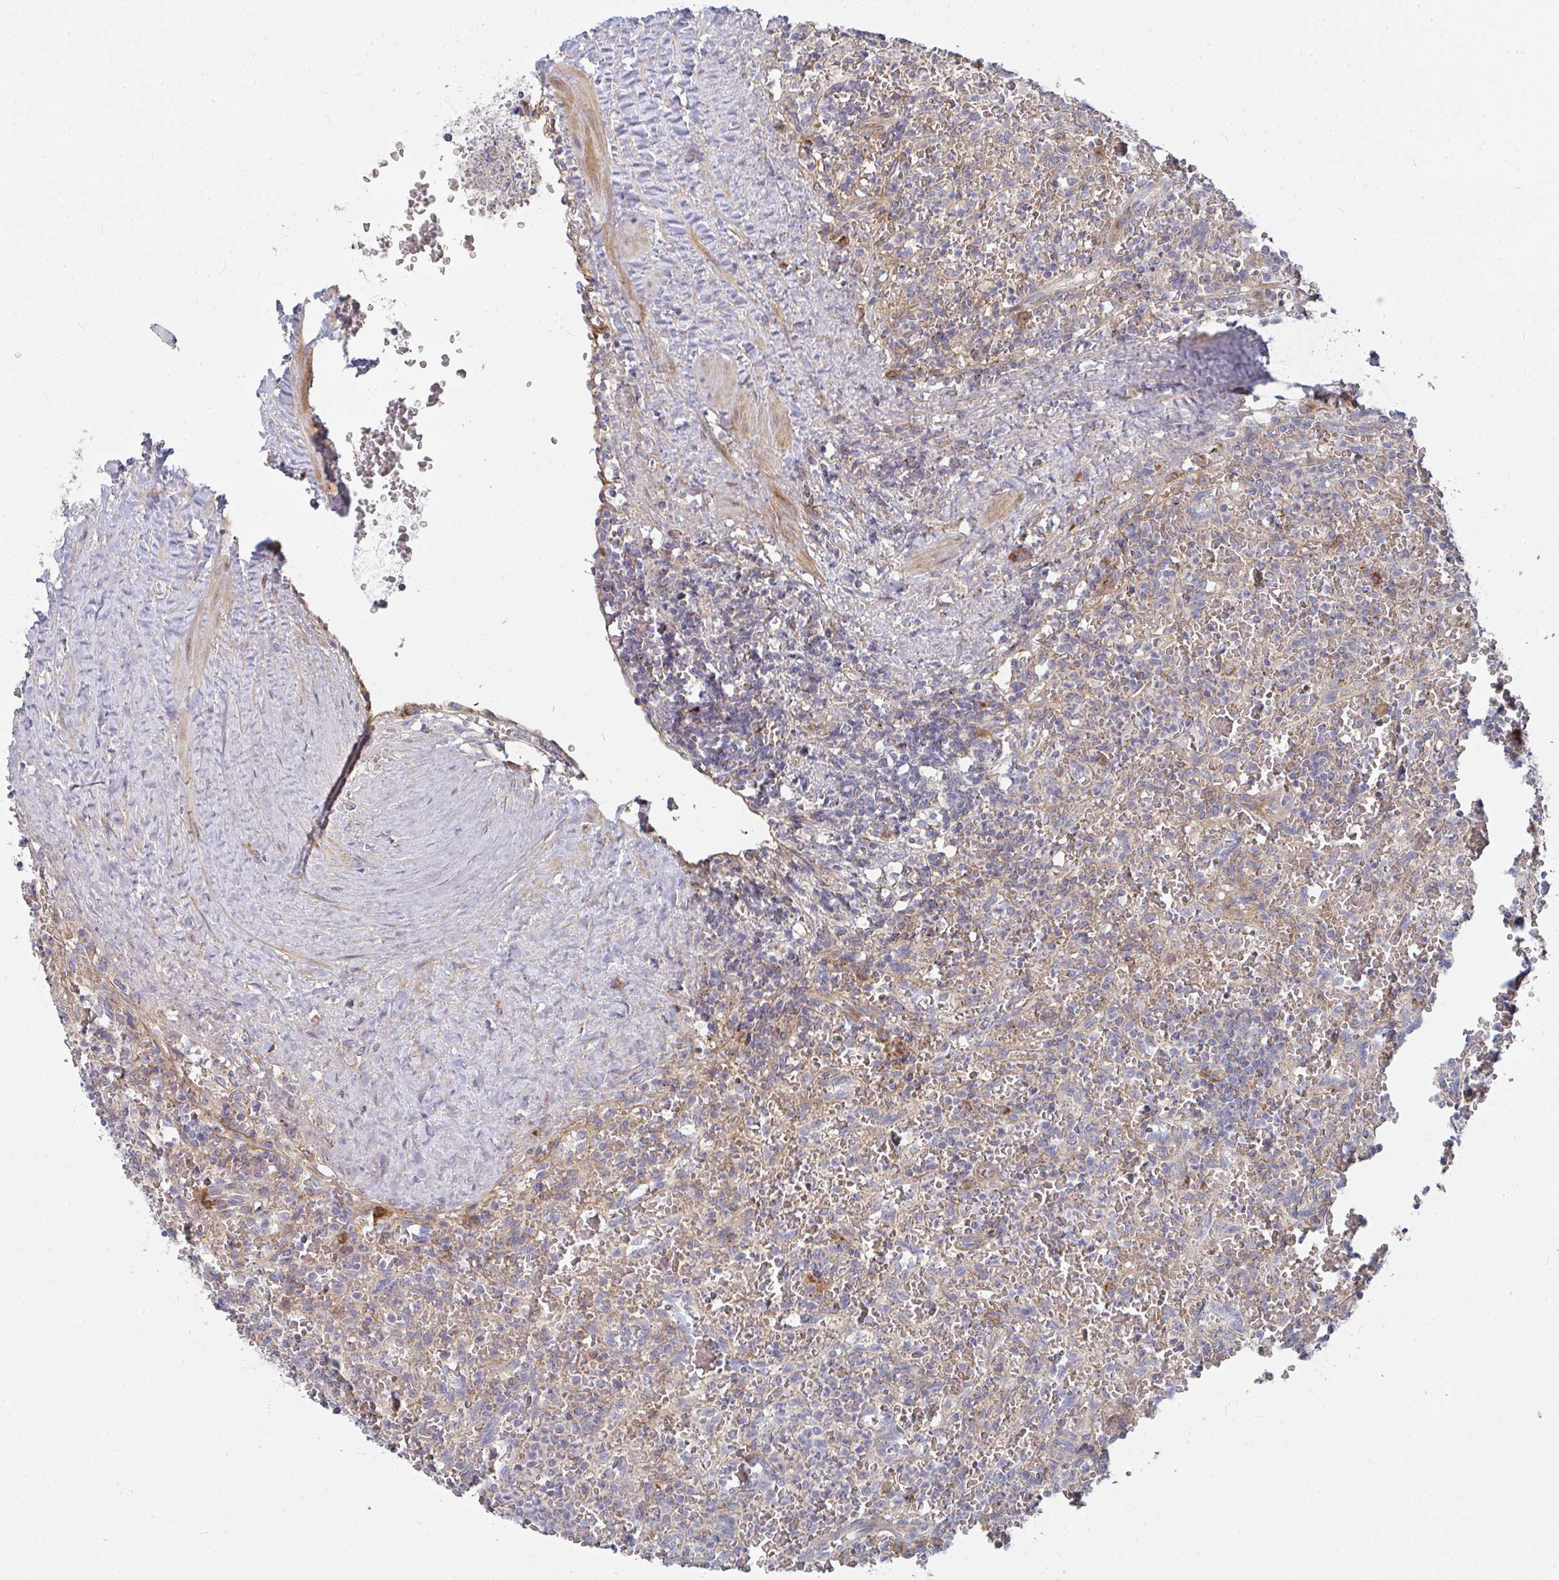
{"staining": {"intensity": "negative", "quantity": "none", "location": "none"}, "tissue": "lymphoma", "cell_type": "Tumor cells", "image_type": "cancer", "snomed": [{"axis": "morphology", "description": "Malignant lymphoma, non-Hodgkin's type, Low grade"}, {"axis": "topography", "description": "Spleen"}], "caption": "The micrograph demonstrates no significant expression in tumor cells of lymphoma.", "gene": "RHEBL1", "patient": {"sex": "female", "age": 64}}